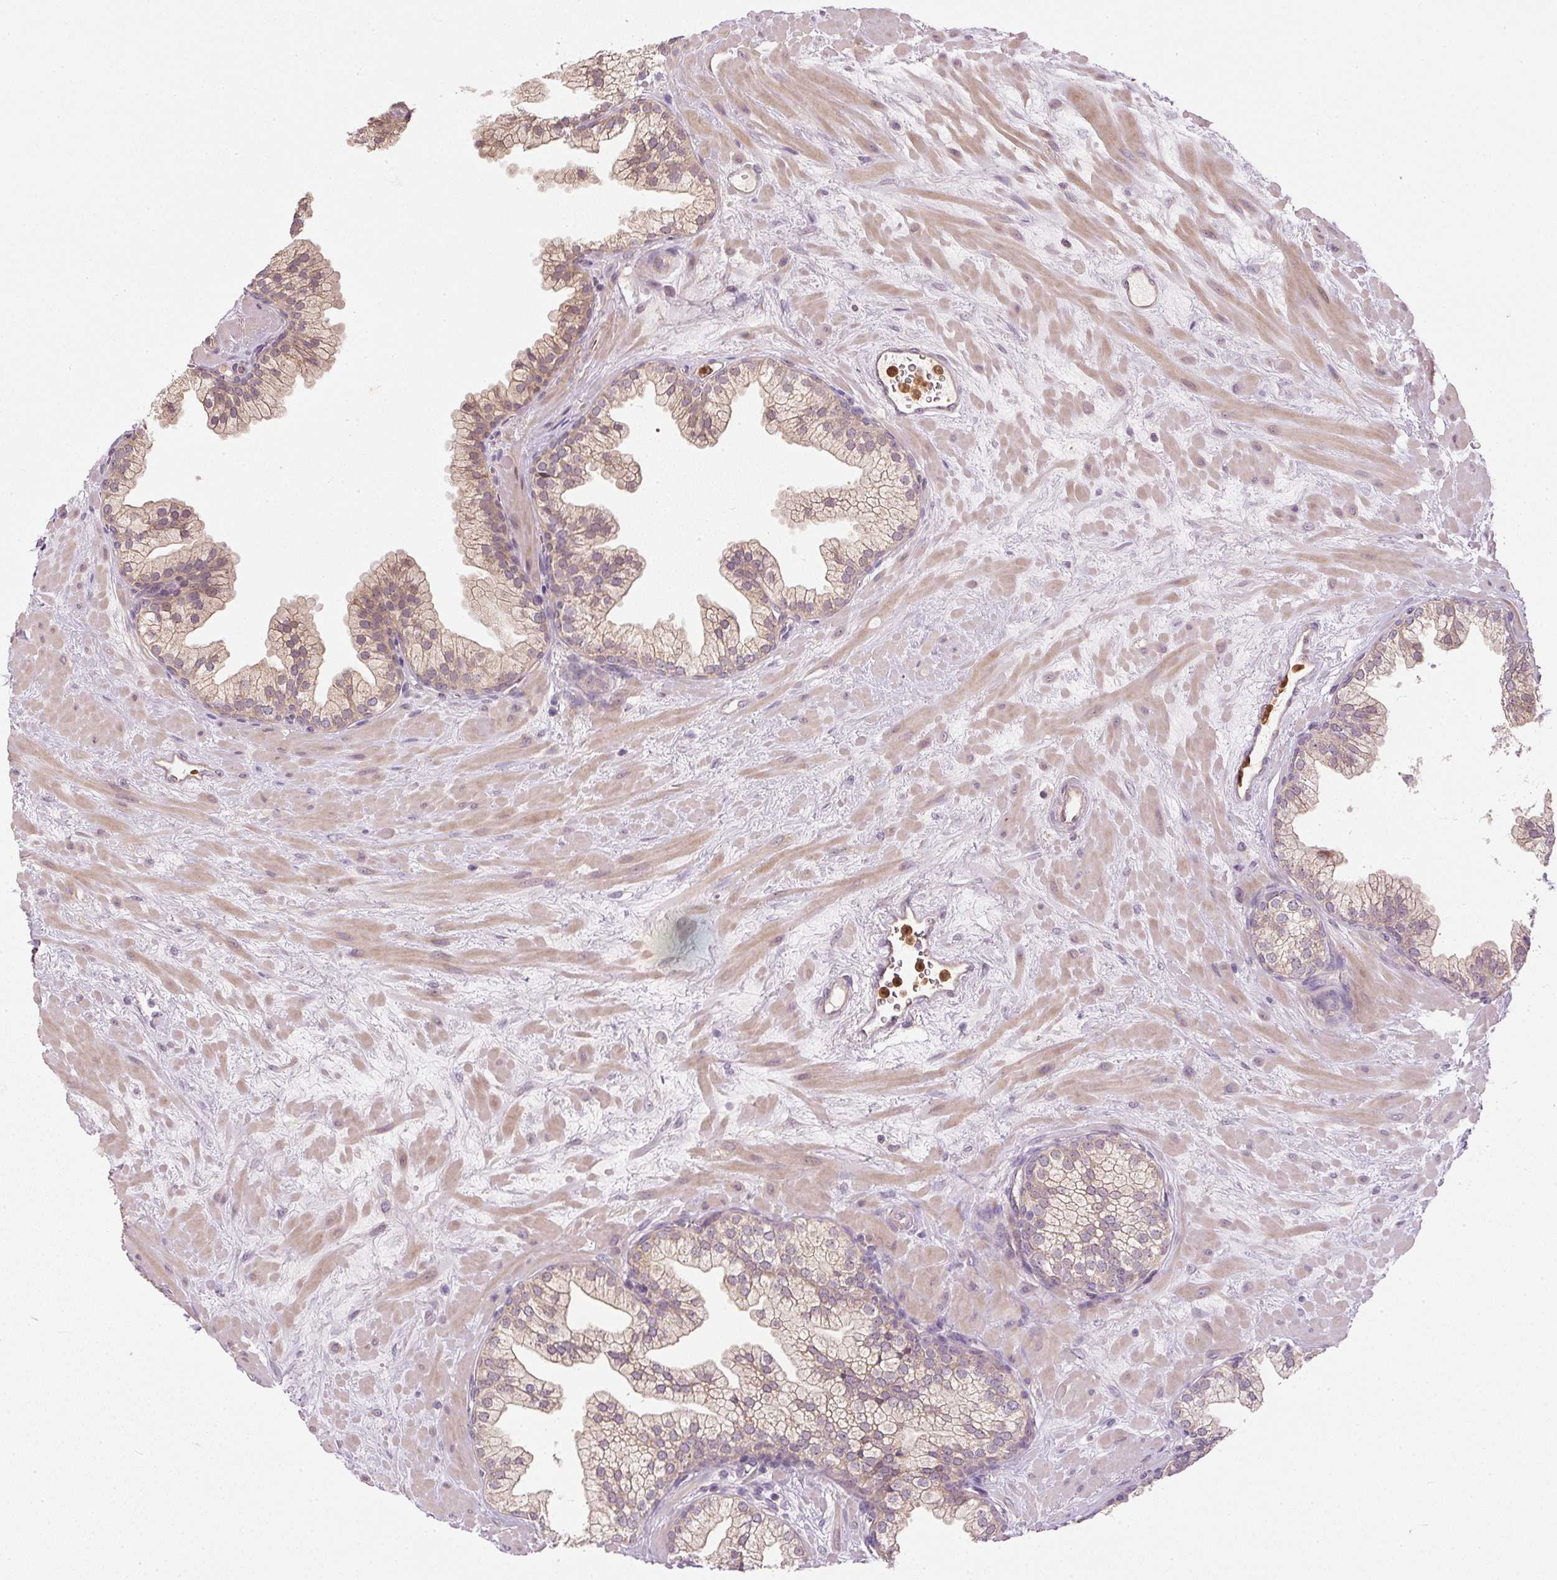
{"staining": {"intensity": "weak", "quantity": ">75%", "location": "cytoplasmic/membranous"}, "tissue": "prostate", "cell_type": "Glandular cells", "image_type": "normal", "snomed": [{"axis": "morphology", "description": "Normal tissue, NOS"}, {"axis": "topography", "description": "Prostate"}, {"axis": "topography", "description": "Peripheral nerve tissue"}], "caption": "High-magnification brightfield microscopy of normal prostate stained with DAB (brown) and counterstained with hematoxylin (blue). glandular cells exhibit weak cytoplasmic/membranous staining is seen in approximately>75% of cells.", "gene": "CTTNBP2", "patient": {"sex": "male", "age": 61}}